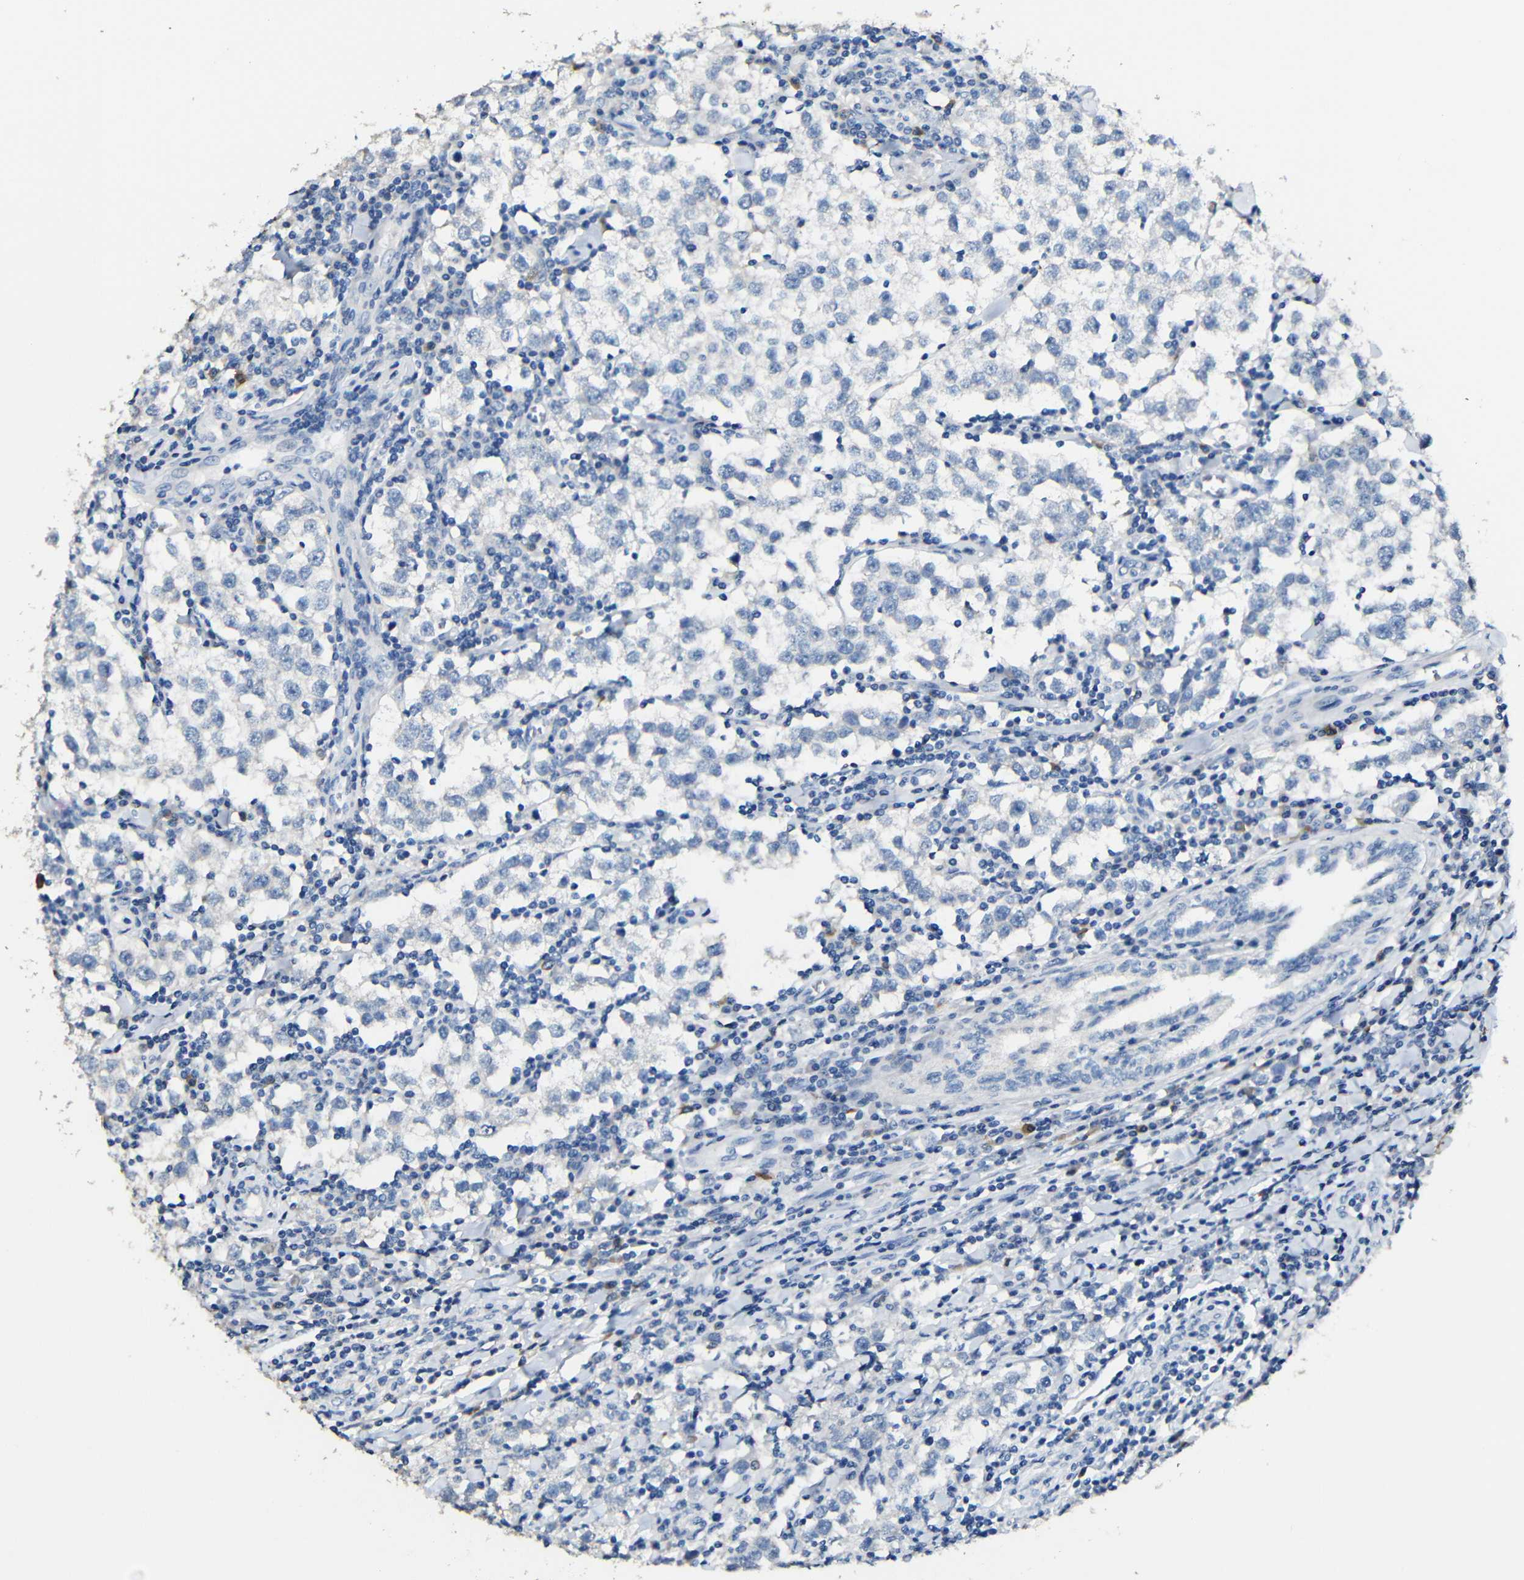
{"staining": {"intensity": "negative", "quantity": "none", "location": "none"}, "tissue": "testis cancer", "cell_type": "Tumor cells", "image_type": "cancer", "snomed": [{"axis": "morphology", "description": "Seminoma, NOS"}, {"axis": "morphology", "description": "Carcinoma, Embryonal, NOS"}, {"axis": "topography", "description": "Testis"}], "caption": "Testis embryonal carcinoma was stained to show a protein in brown. There is no significant staining in tumor cells. (DAB immunohistochemistry (IHC) with hematoxylin counter stain).", "gene": "ACKR2", "patient": {"sex": "male", "age": 36}}